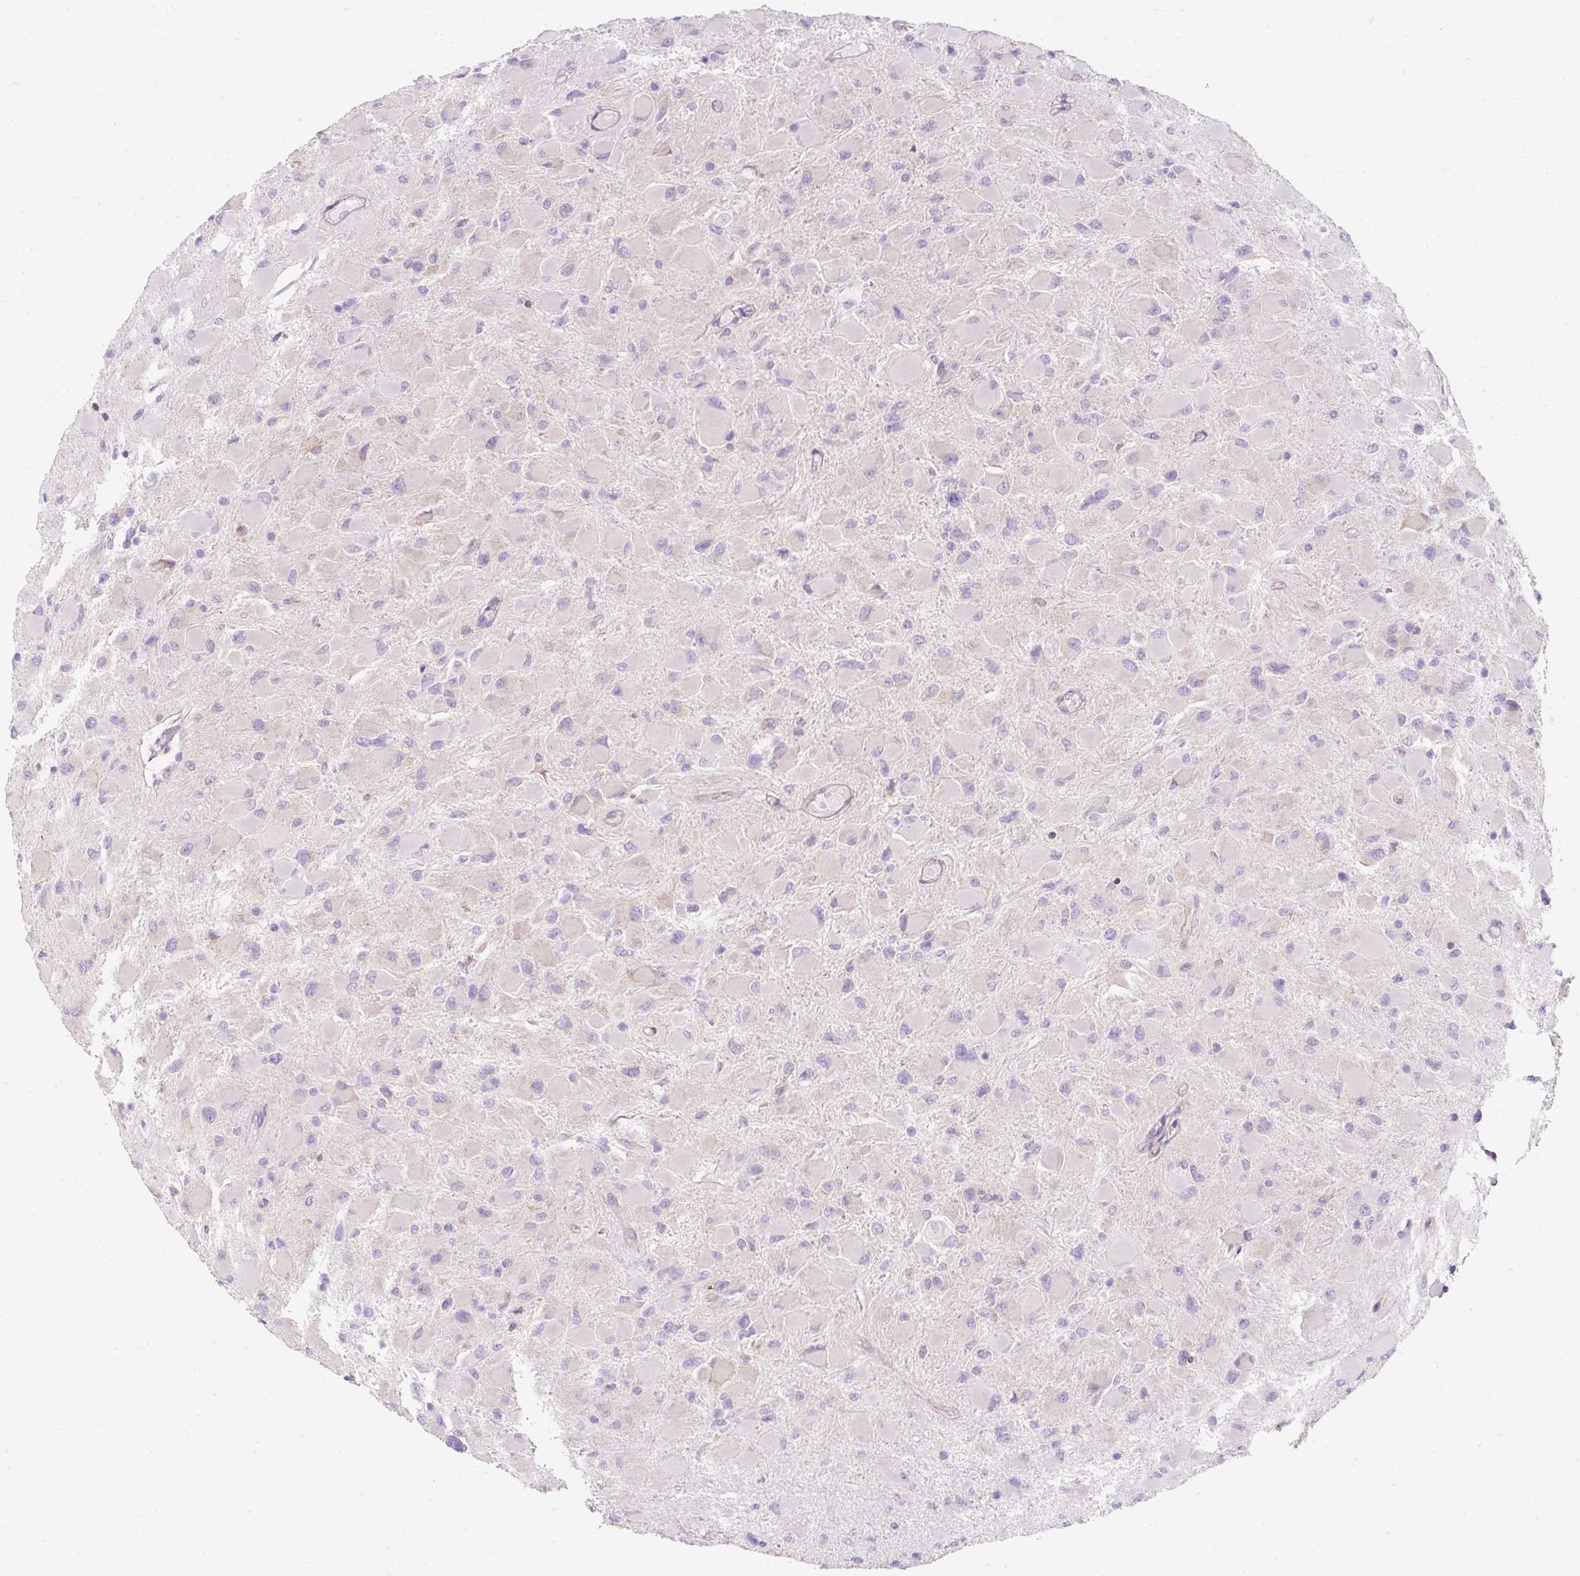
{"staining": {"intensity": "negative", "quantity": "none", "location": "none"}, "tissue": "glioma", "cell_type": "Tumor cells", "image_type": "cancer", "snomed": [{"axis": "morphology", "description": "Glioma, malignant, High grade"}, {"axis": "topography", "description": "Cerebral cortex"}], "caption": "This is an IHC micrograph of glioma. There is no expression in tumor cells.", "gene": "ERAP2", "patient": {"sex": "female", "age": 36}}